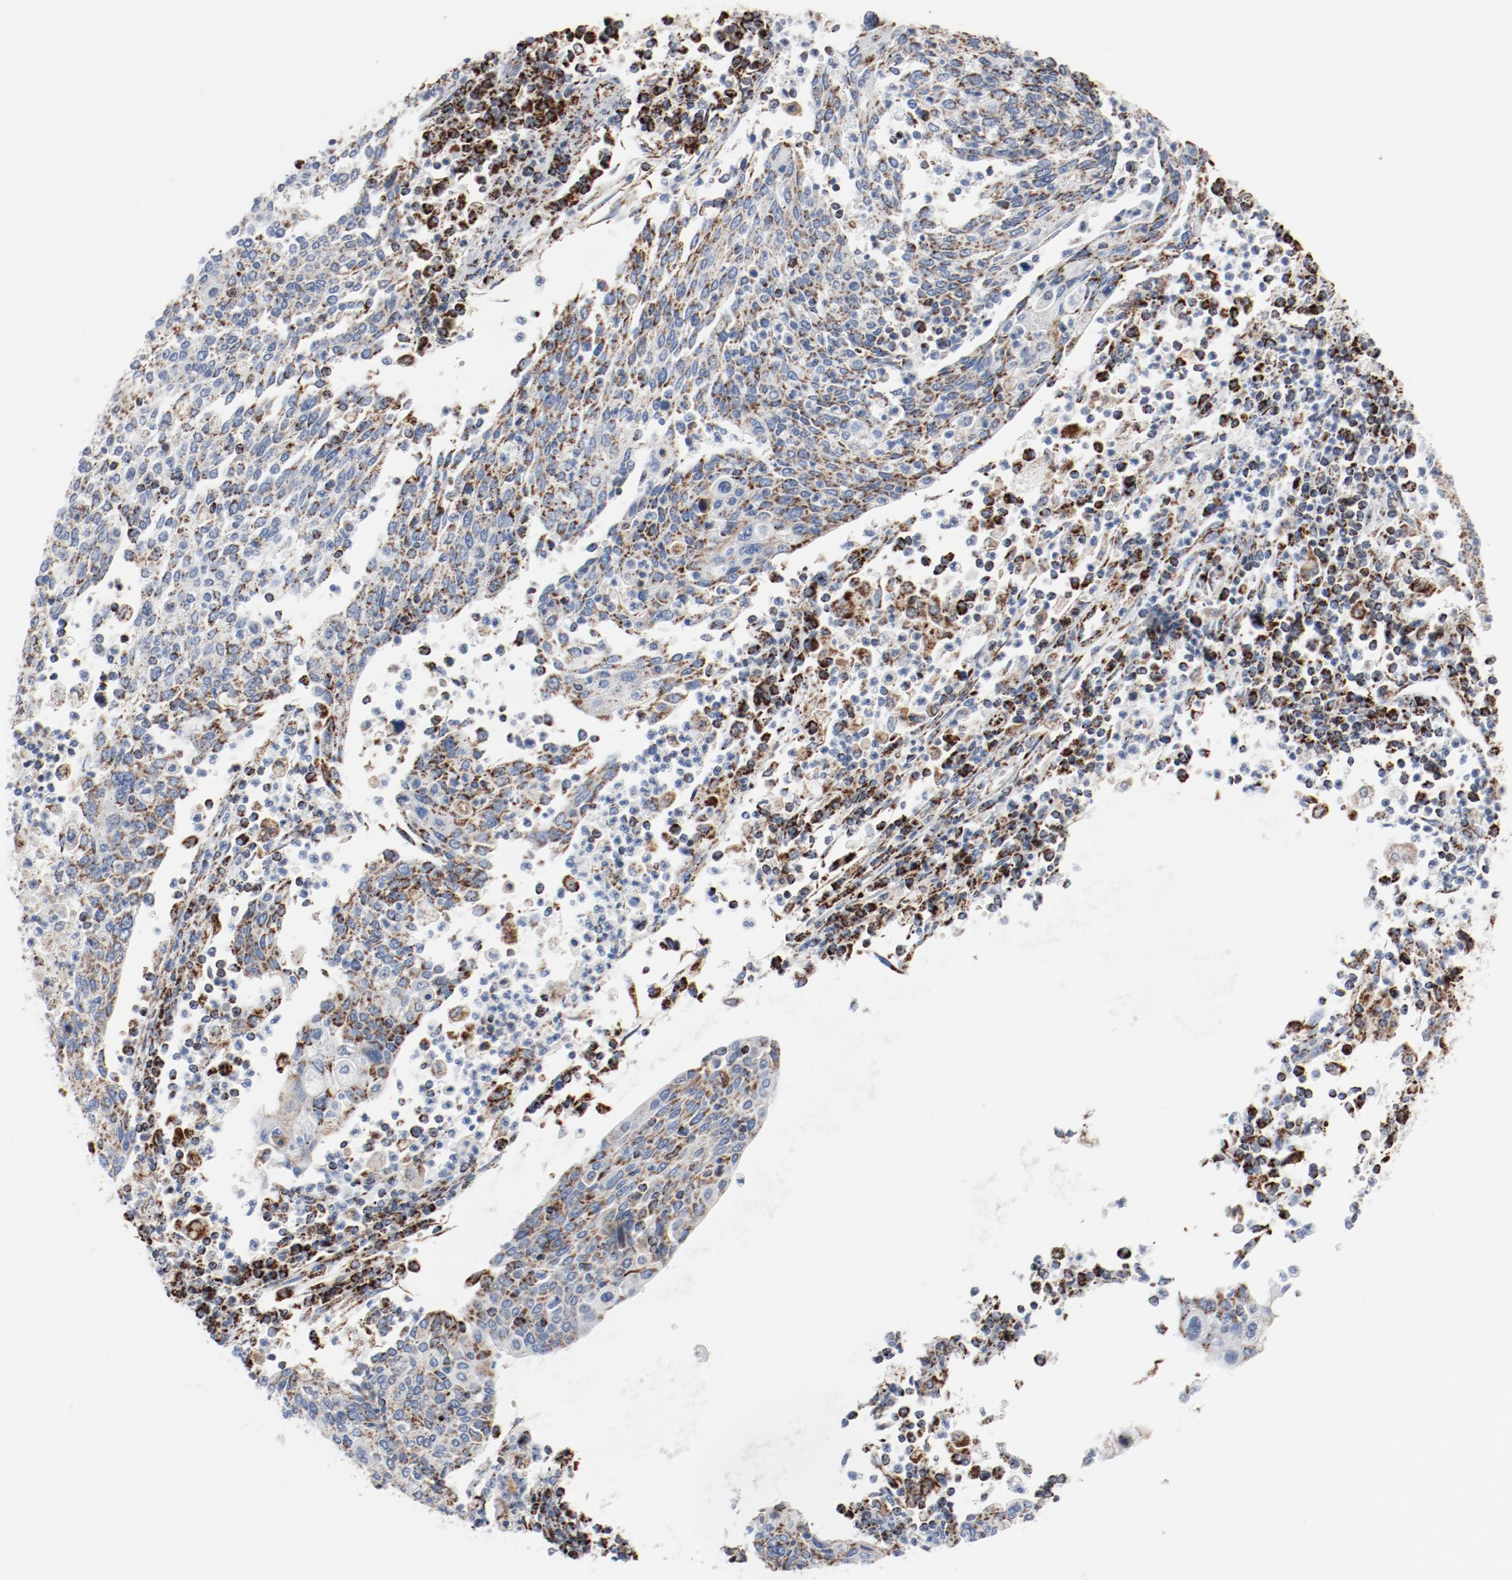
{"staining": {"intensity": "moderate", "quantity": ">75%", "location": "cytoplasmic/membranous"}, "tissue": "cervical cancer", "cell_type": "Tumor cells", "image_type": "cancer", "snomed": [{"axis": "morphology", "description": "Squamous cell carcinoma, NOS"}, {"axis": "topography", "description": "Cervix"}], "caption": "The photomicrograph shows immunohistochemical staining of cervical squamous cell carcinoma. There is moderate cytoplasmic/membranous expression is seen in approximately >75% of tumor cells. (DAB (3,3'-diaminobenzidine) = brown stain, brightfield microscopy at high magnification).", "gene": "NDUFB8", "patient": {"sex": "female", "age": 40}}